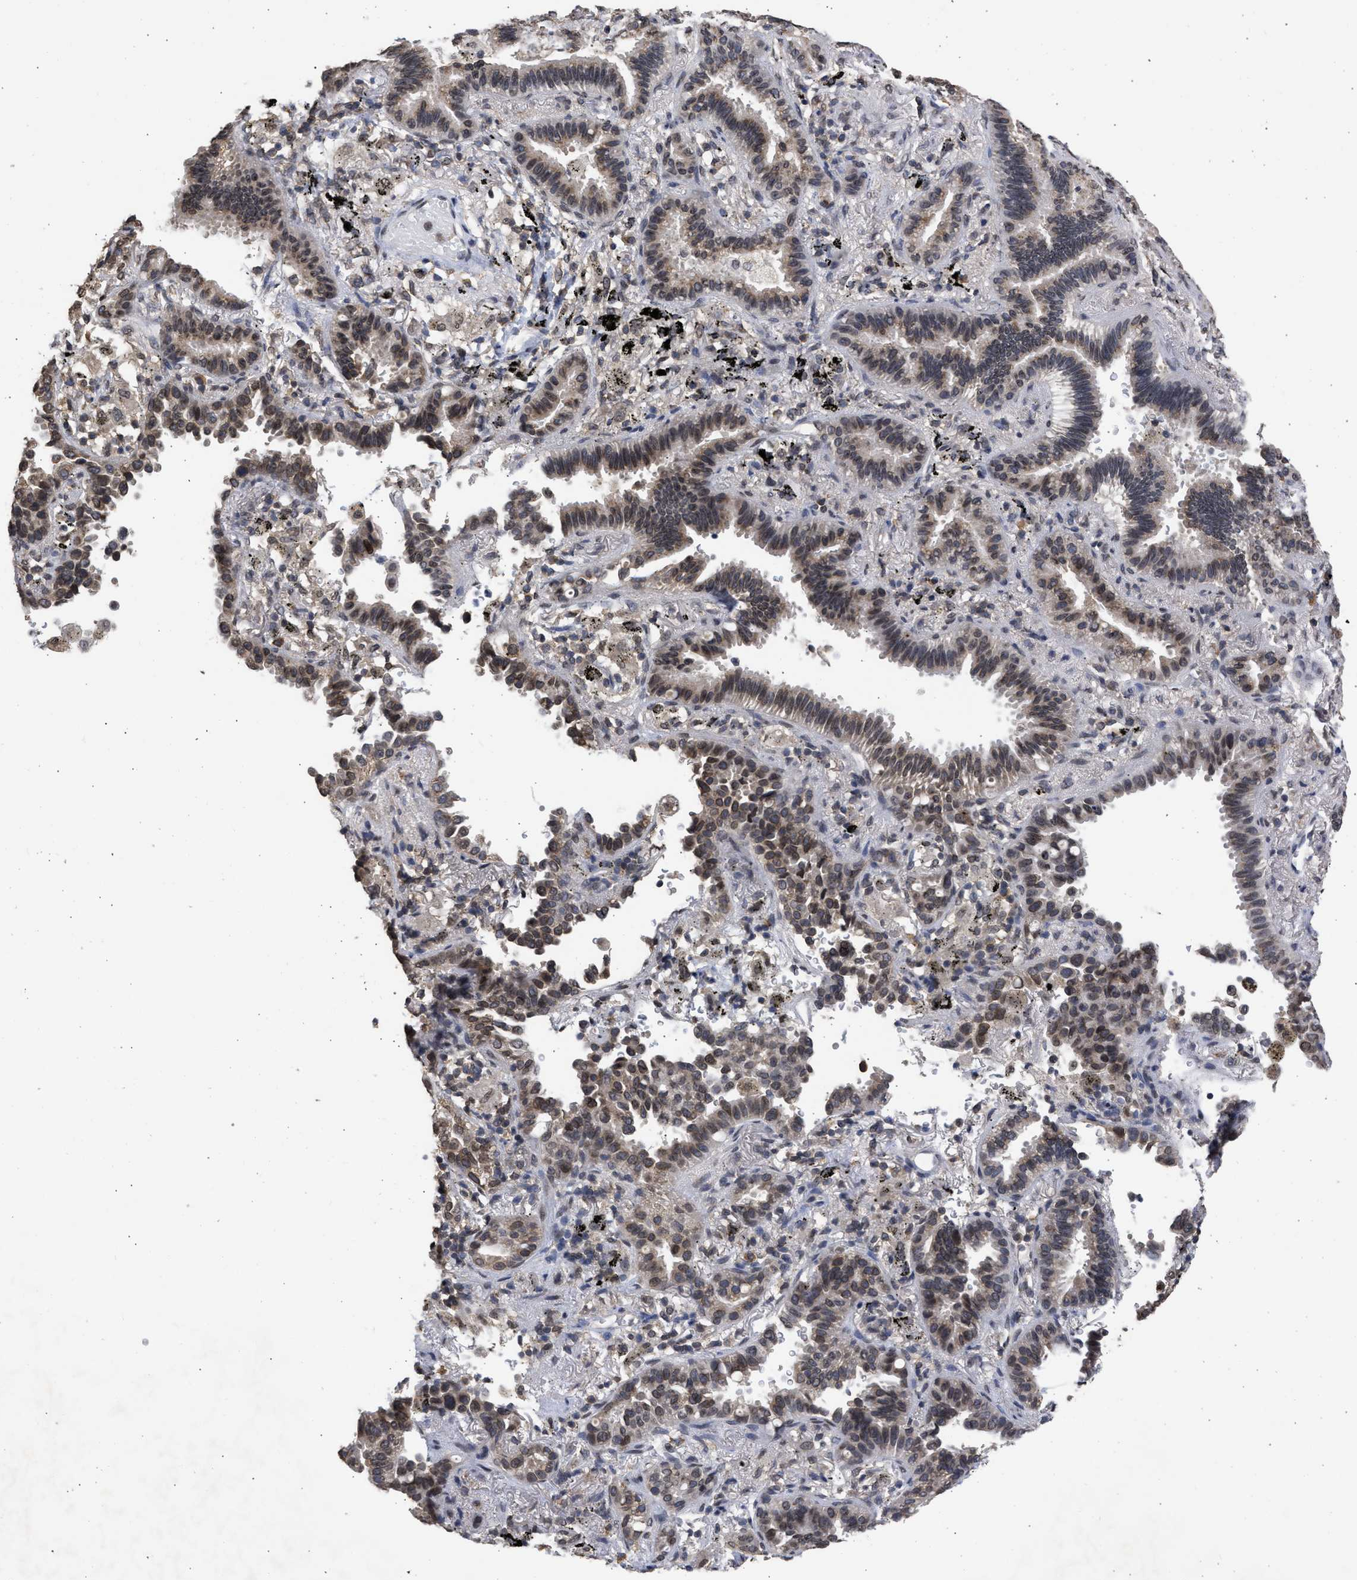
{"staining": {"intensity": "weak", "quantity": "<25%", "location": "cytoplasmic/membranous"}, "tissue": "lung cancer", "cell_type": "Tumor cells", "image_type": "cancer", "snomed": [{"axis": "morphology", "description": "Normal tissue, NOS"}, {"axis": "morphology", "description": "Adenocarcinoma, NOS"}, {"axis": "topography", "description": "Lung"}], "caption": "DAB immunohistochemical staining of lung cancer exhibits no significant positivity in tumor cells.", "gene": "NUP35", "patient": {"sex": "male", "age": 59}}